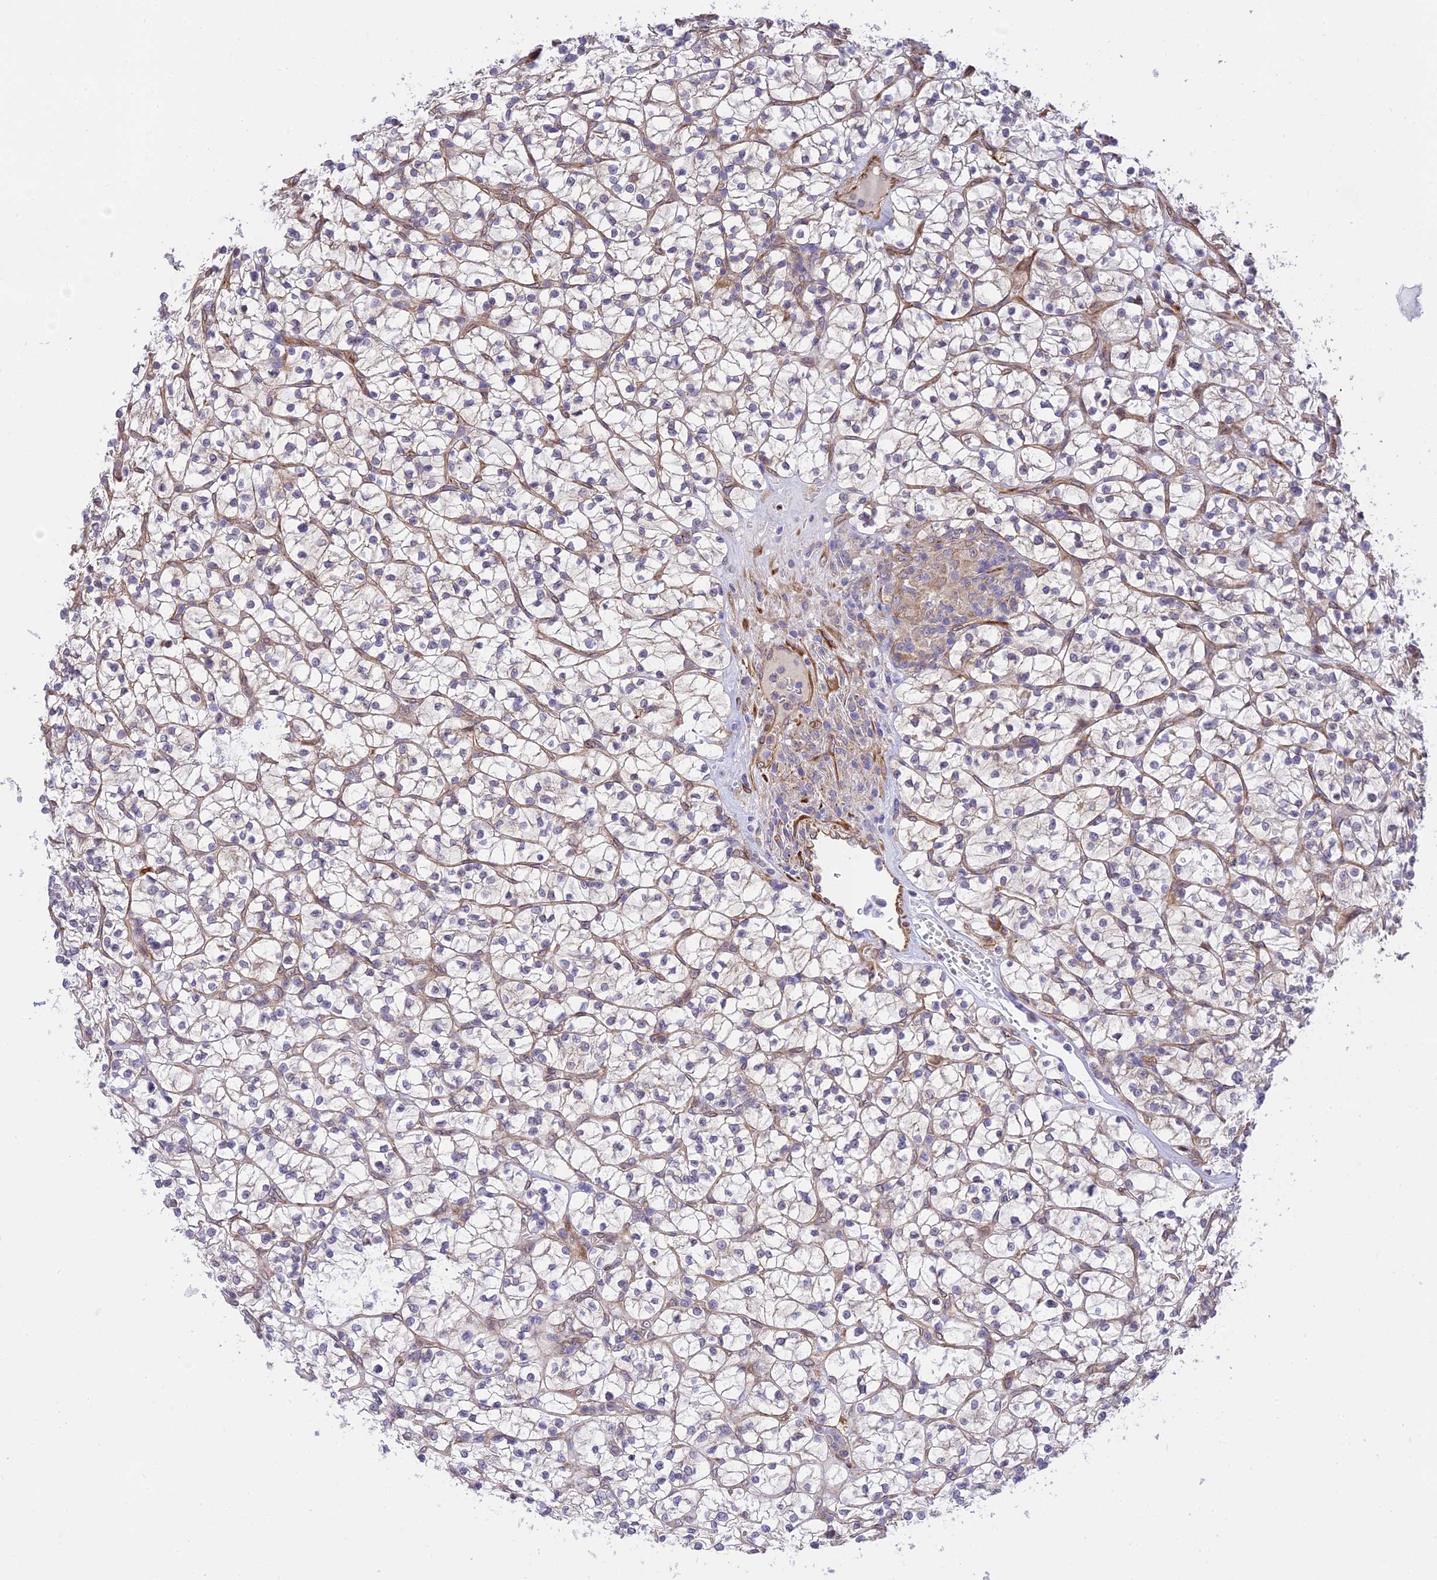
{"staining": {"intensity": "negative", "quantity": "none", "location": "none"}, "tissue": "renal cancer", "cell_type": "Tumor cells", "image_type": "cancer", "snomed": [{"axis": "morphology", "description": "Adenocarcinoma, NOS"}, {"axis": "topography", "description": "Kidney"}], "caption": "Photomicrograph shows no significant protein staining in tumor cells of renal cancer (adenocarcinoma).", "gene": "EXOC3L4", "patient": {"sex": "female", "age": 64}}